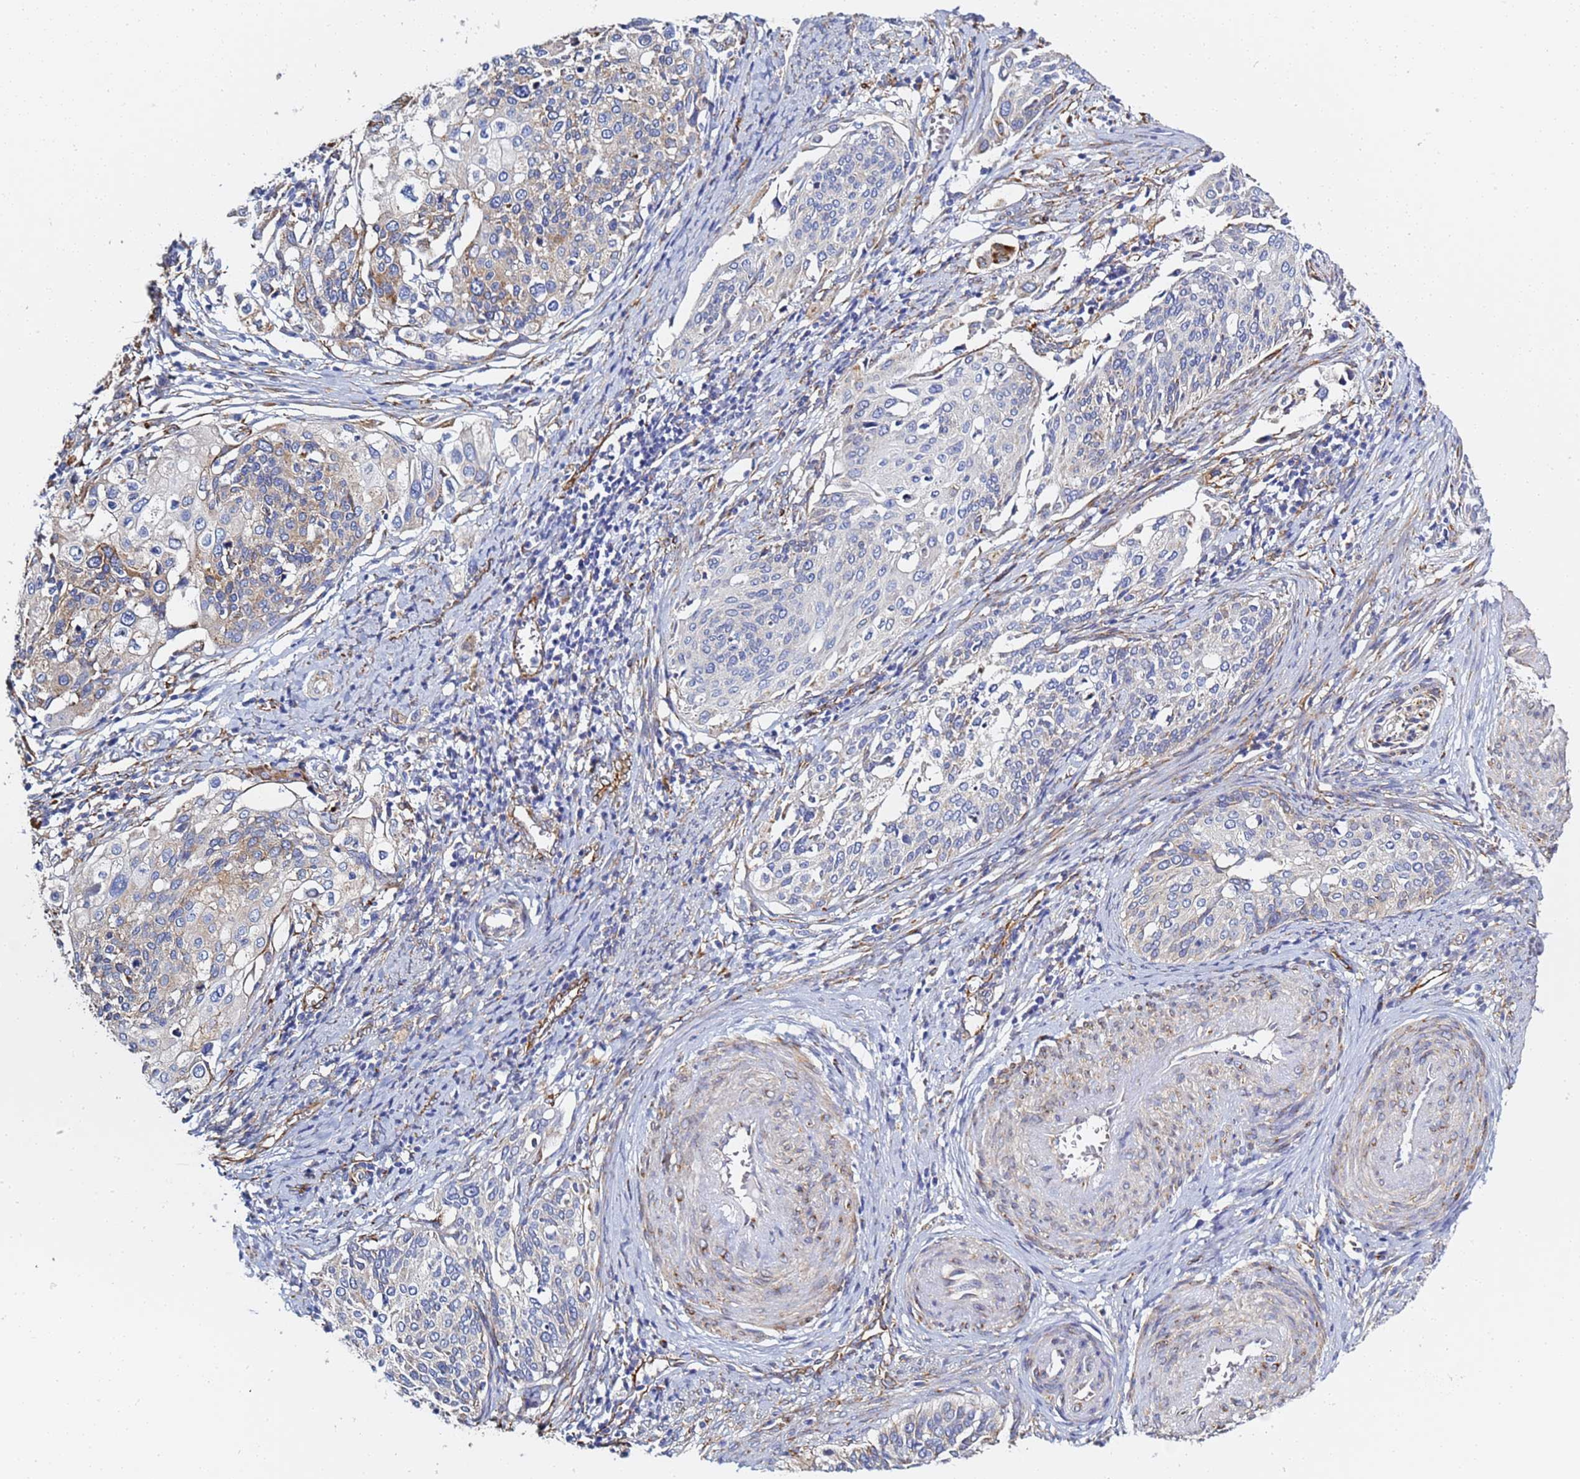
{"staining": {"intensity": "weak", "quantity": "<25%", "location": "cytoplasmic/membranous"}, "tissue": "cervical cancer", "cell_type": "Tumor cells", "image_type": "cancer", "snomed": [{"axis": "morphology", "description": "Squamous cell carcinoma, NOS"}, {"axis": "topography", "description": "Cervix"}], "caption": "Tumor cells are negative for brown protein staining in cervical cancer (squamous cell carcinoma).", "gene": "GDAP2", "patient": {"sex": "female", "age": 44}}